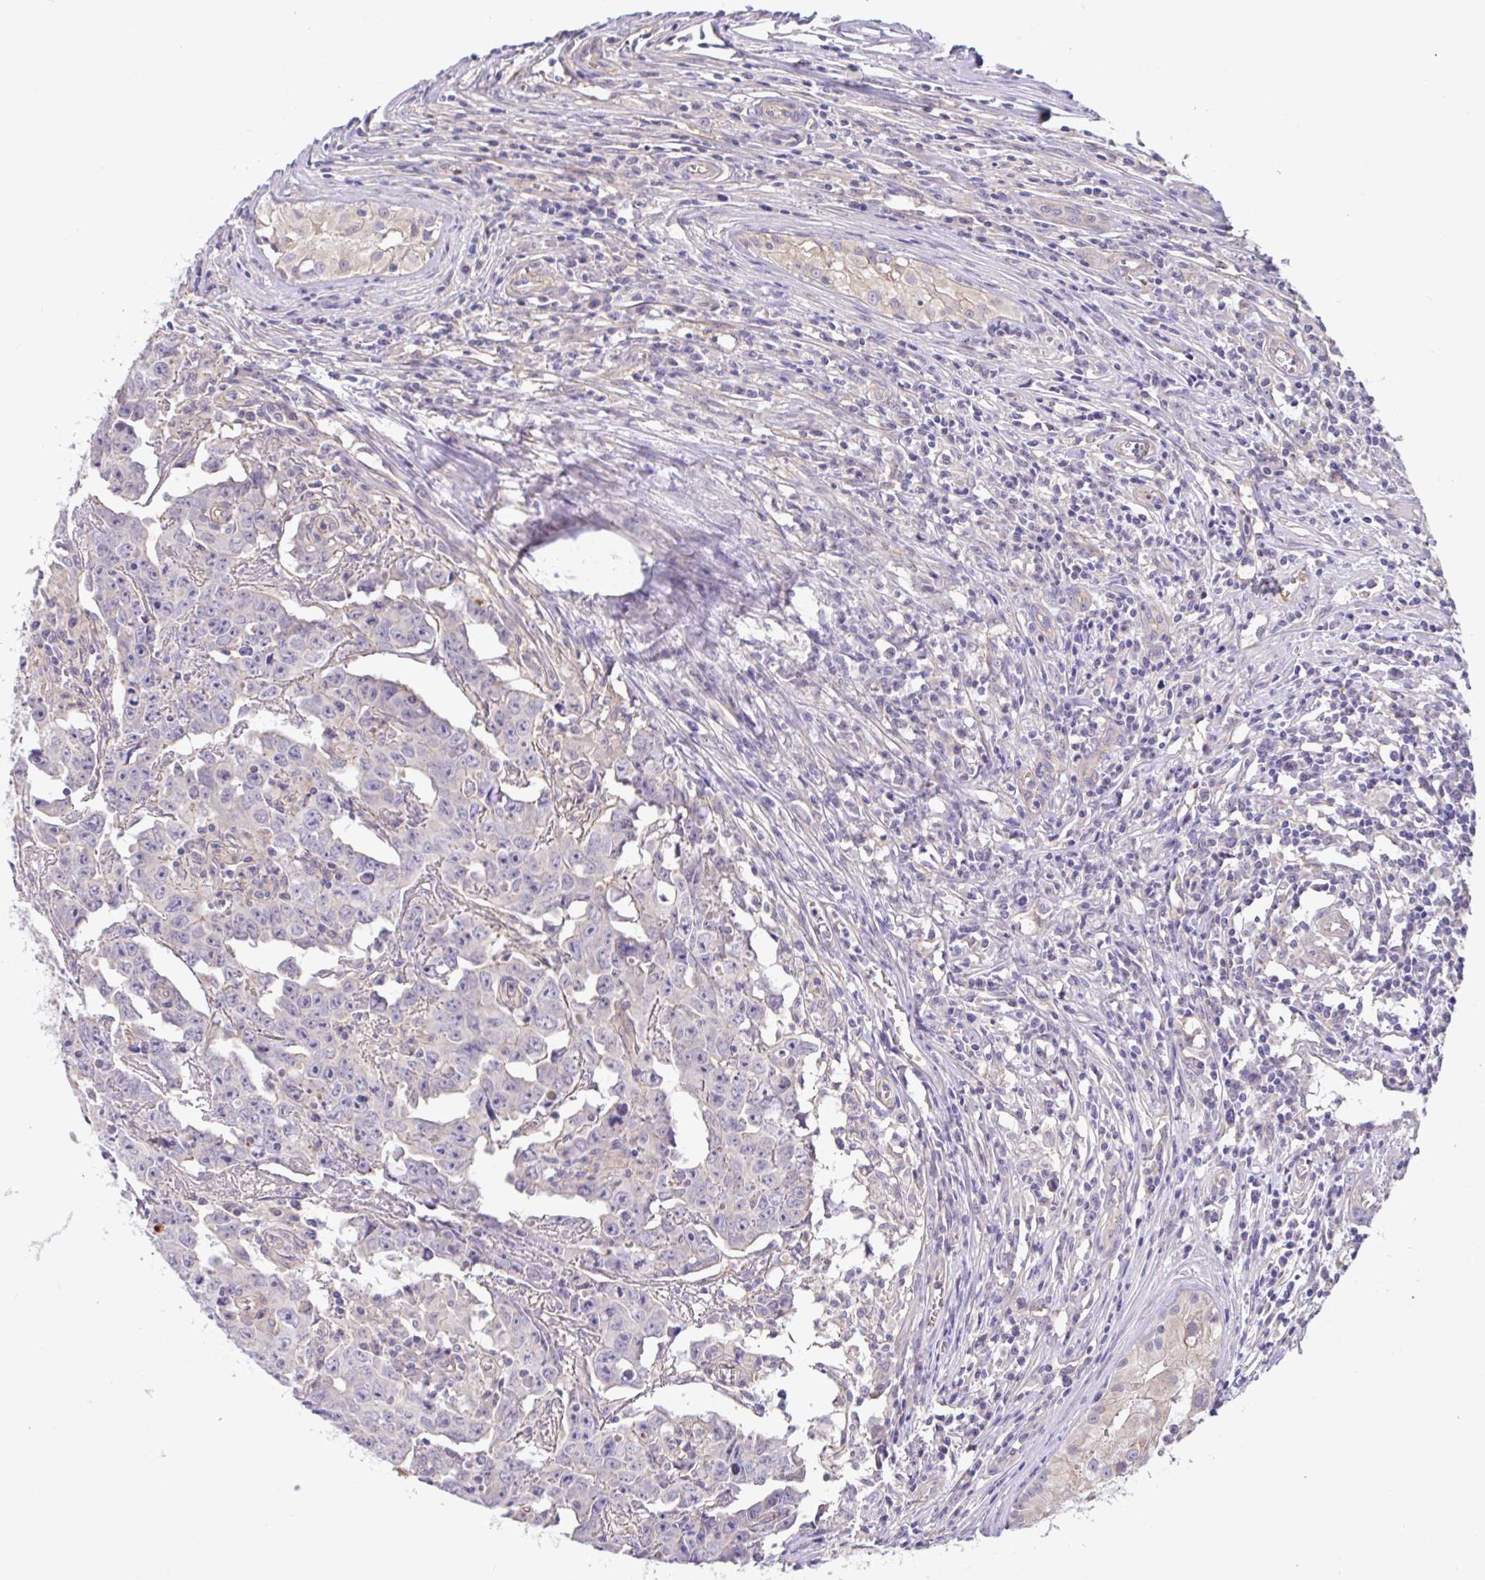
{"staining": {"intensity": "negative", "quantity": "none", "location": "none"}, "tissue": "testis cancer", "cell_type": "Tumor cells", "image_type": "cancer", "snomed": [{"axis": "morphology", "description": "Carcinoma, Embryonal, NOS"}, {"axis": "topography", "description": "Testis"}], "caption": "Tumor cells show no significant protein expression in testis cancer (embryonal carcinoma).", "gene": "PLCD4", "patient": {"sex": "male", "age": 22}}